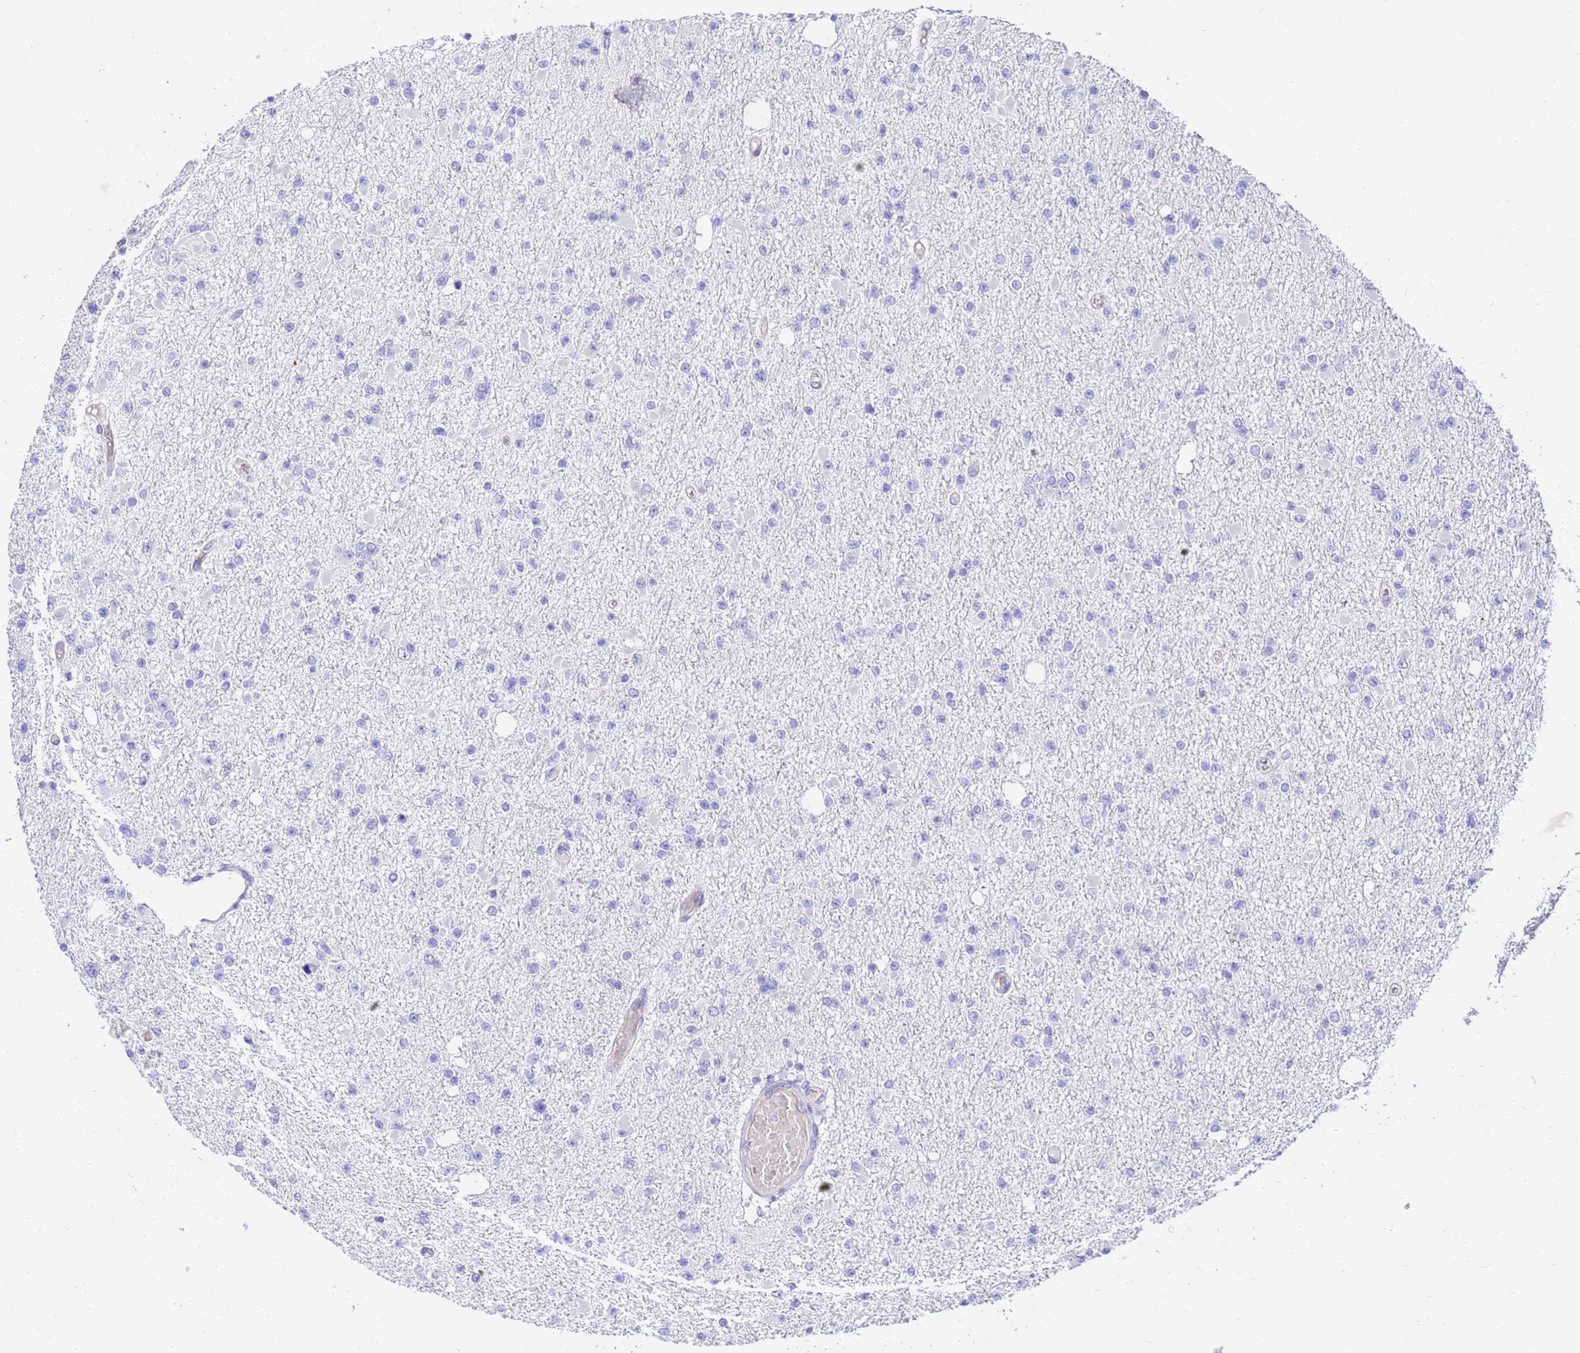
{"staining": {"intensity": "negative", "quantity": "none", "location": "none"}, "tissue": "glioma", "cell_type": "Tumor cells", "image_type": "cancer", "snomed": [{"axis": "morphology", "description": "Glioma, malignant, Low grade"}, {"axis": "topography", "description": "Brain"}], "caption": "Immunohistochemical staining of human glioma demonstrates no significant positivity in tumor cells.", "gene": "HERC5", "patient": {"sex": "female", "age": 22}}